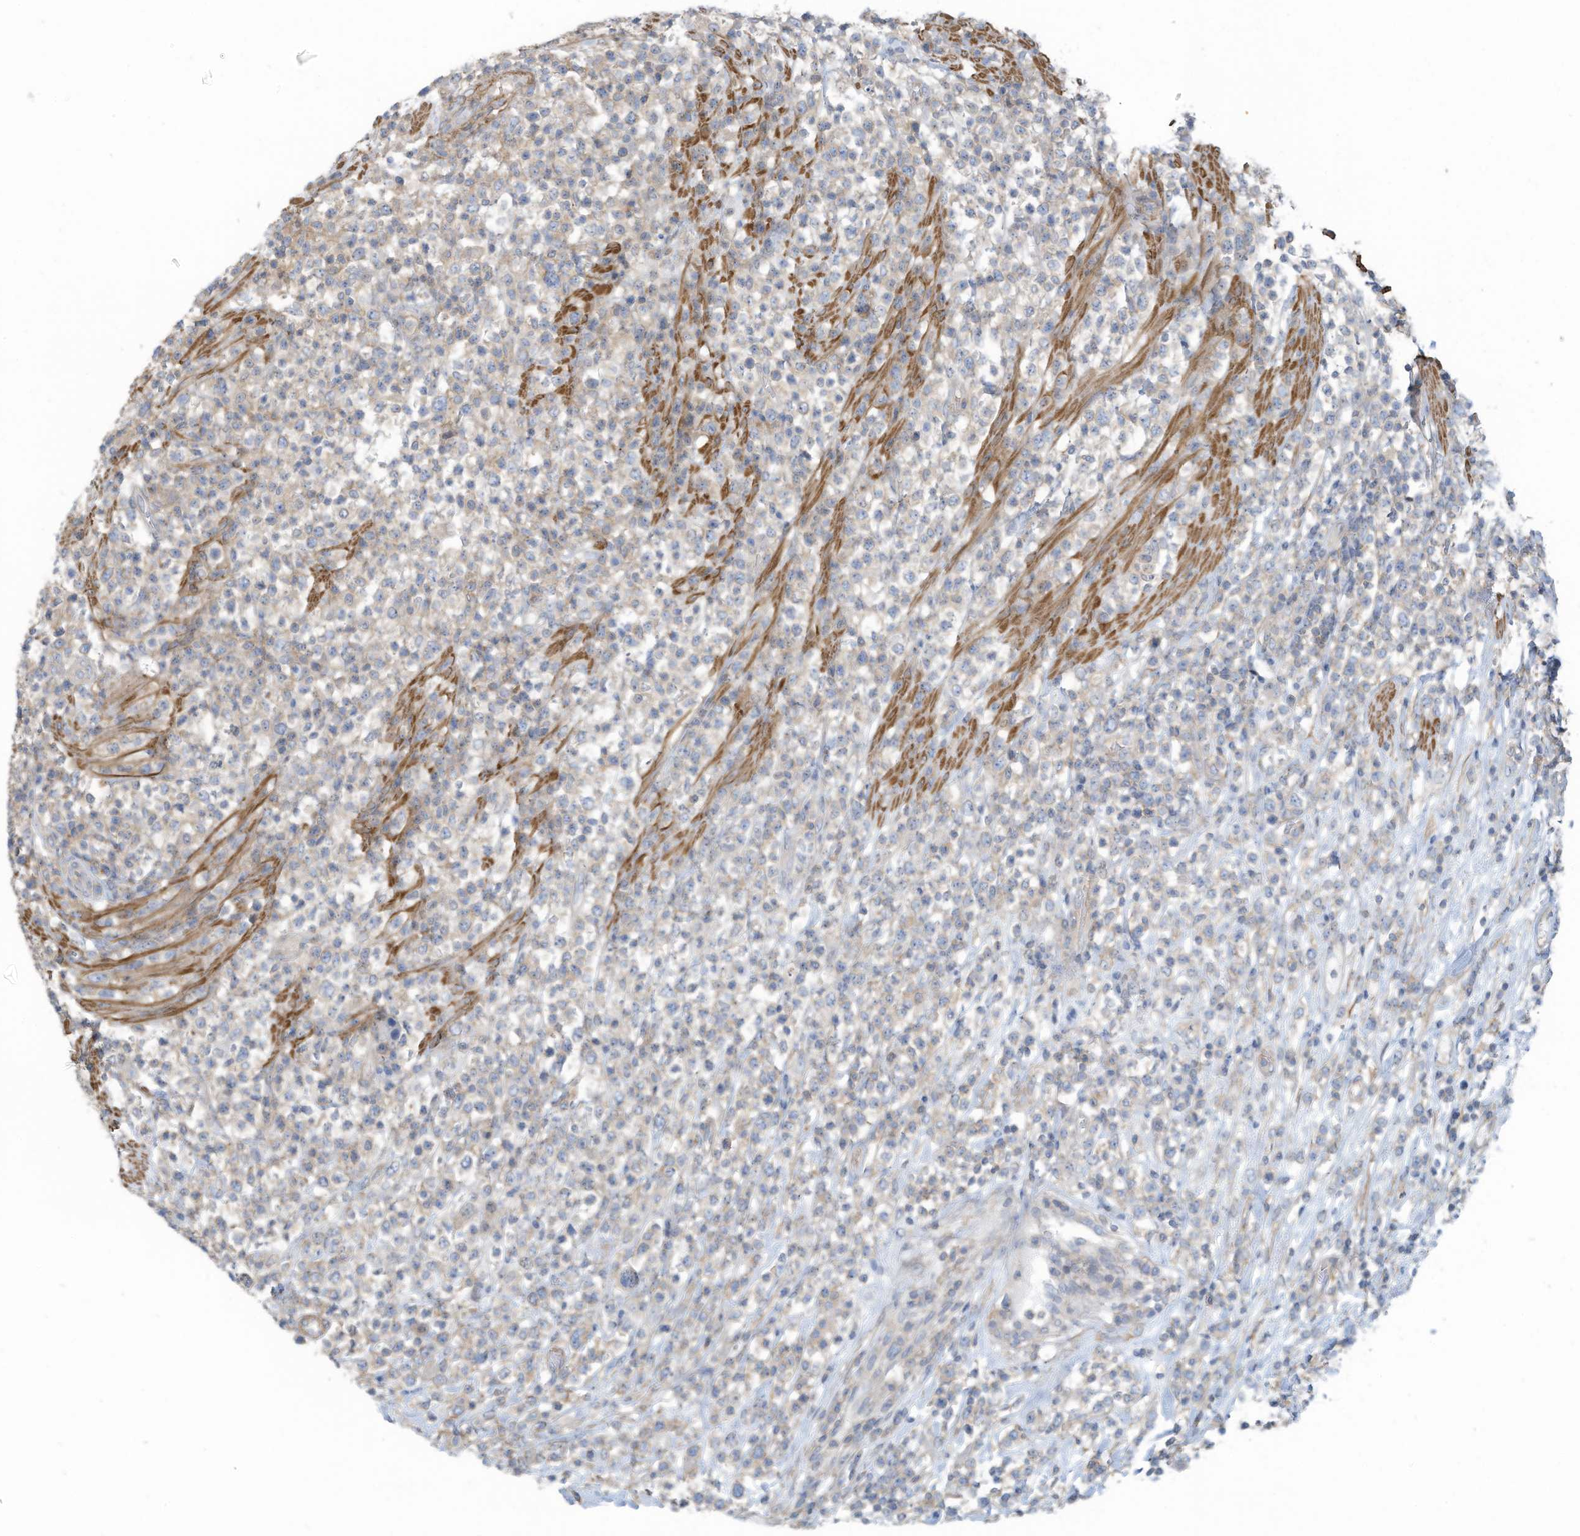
{"staining": {"intensity": "weak", "quantity": "<25%", "location": "cytoplasmic/membranous"}, "tissue": "lymphoma", "cell_type": "Tumor cells", "image_type": "cancer", "snomed": [{"axis": "morphology", "description": "Malignant lymphoma, non-Hodgkin's type, High grade"}, {"axis": "topography", "description": "Colon"}], "caption": "A high-resolution photomicrograph shows immunohistochemistry (IHC) staining of high-grade malignant lymphoma, non-Hodgkin's type, which displays no significant positivity in tumor cells. (IHC, brightfield microscopy, high magnification).", "gene": "ZNF846", "patient": {"sex": "female", "age": 53}}